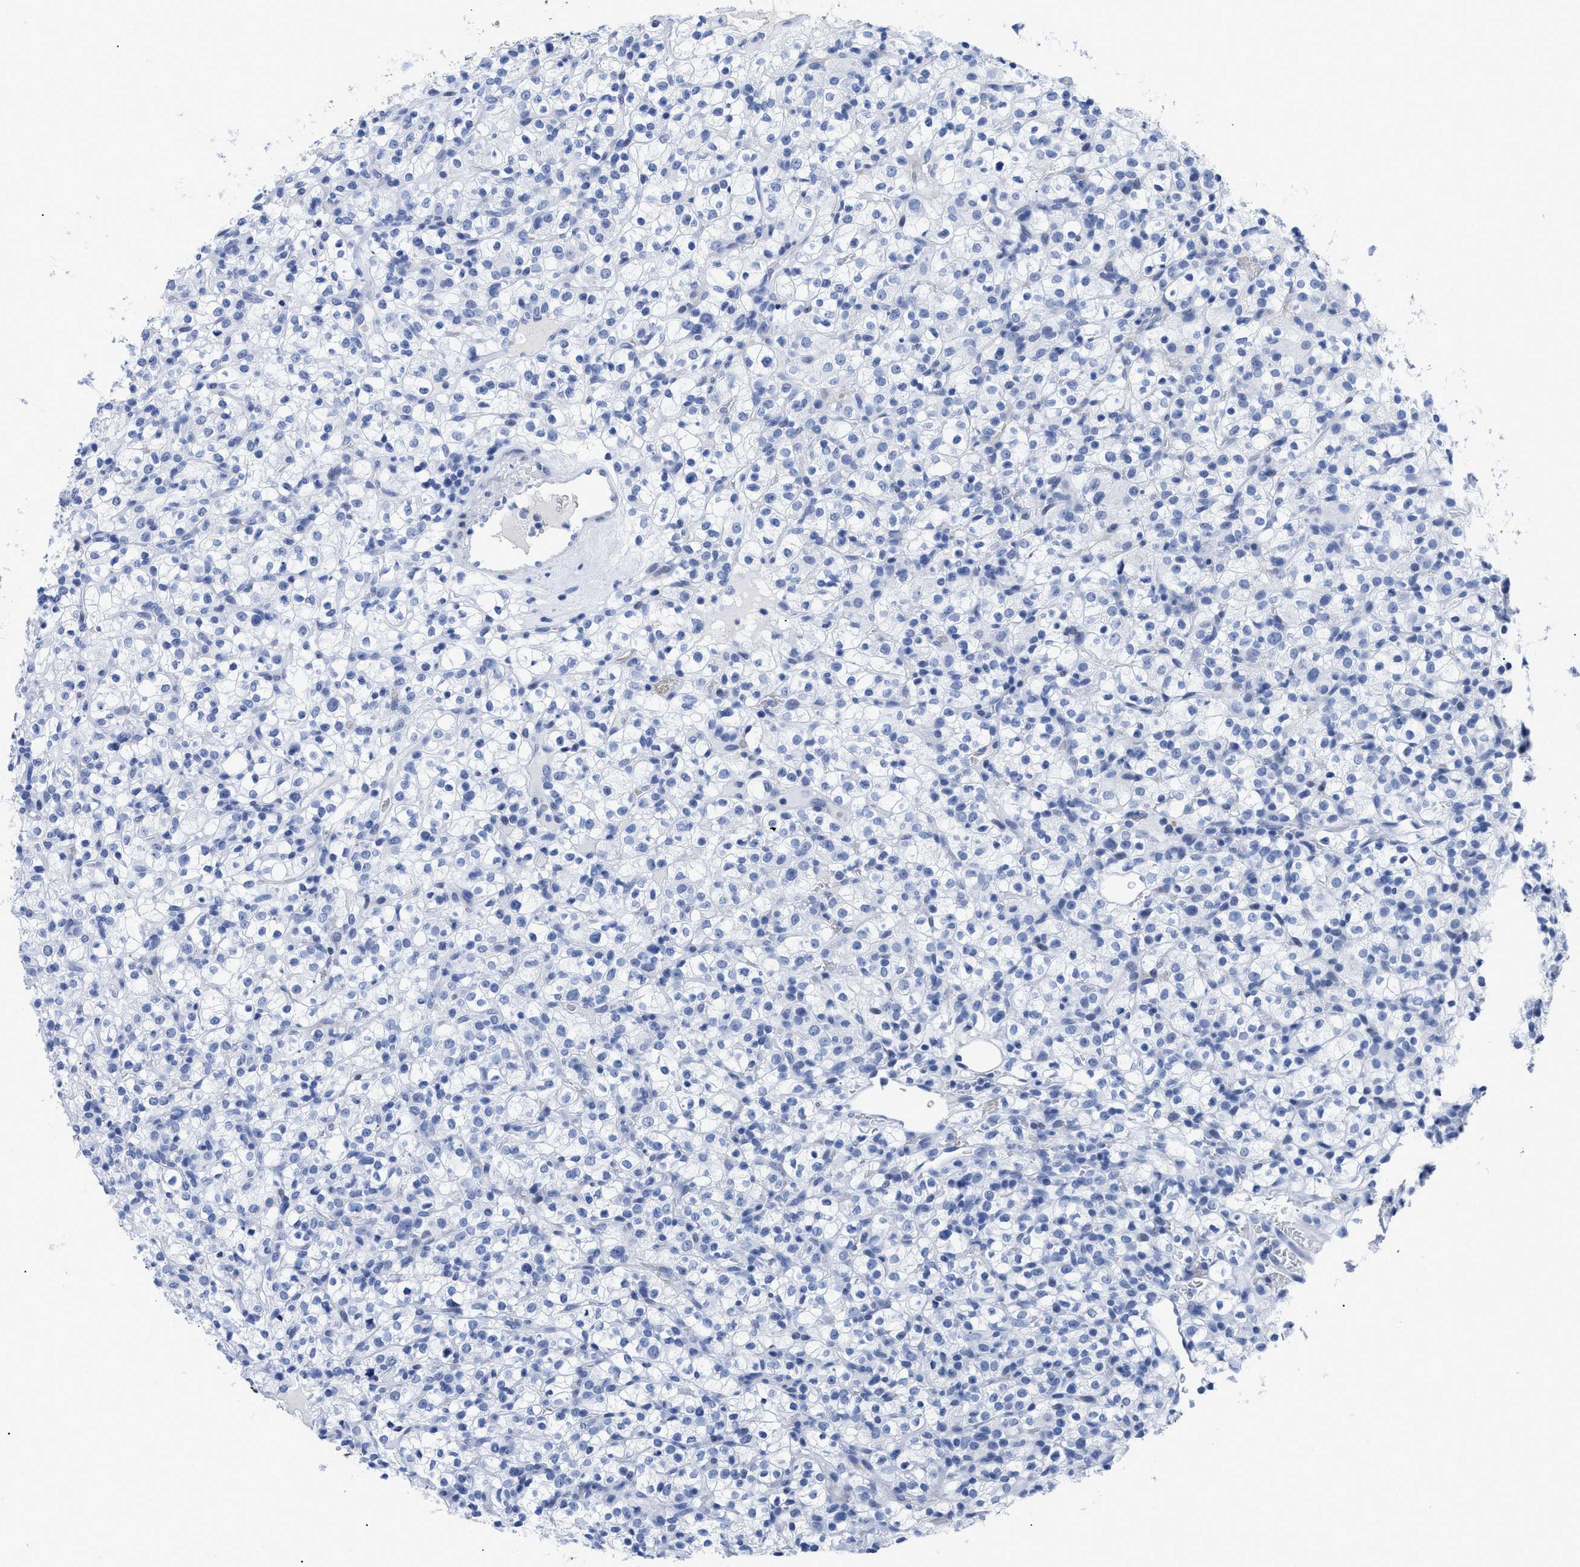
{"staining": {"intensity": "negative", "quantity": "none", "location": "none"}, "tissue": "renal cancer", "cell_type": "Tumor cells", "image_type": "cancer", "snomed": [{"axis": "morphology", "description": "Normal tissue, NOS"}, {"axis": "morphology", "description": "Adenocarcinoma, NOS"}, {"axis": "topography", "description": "Kidney"}], "caption": "The IHC micrograph has no significant positivity in tumor cells of renal adenocarcinoma tissue.", "gene": "DUSP26", "patient": {"sex": "female", "age": 72}}